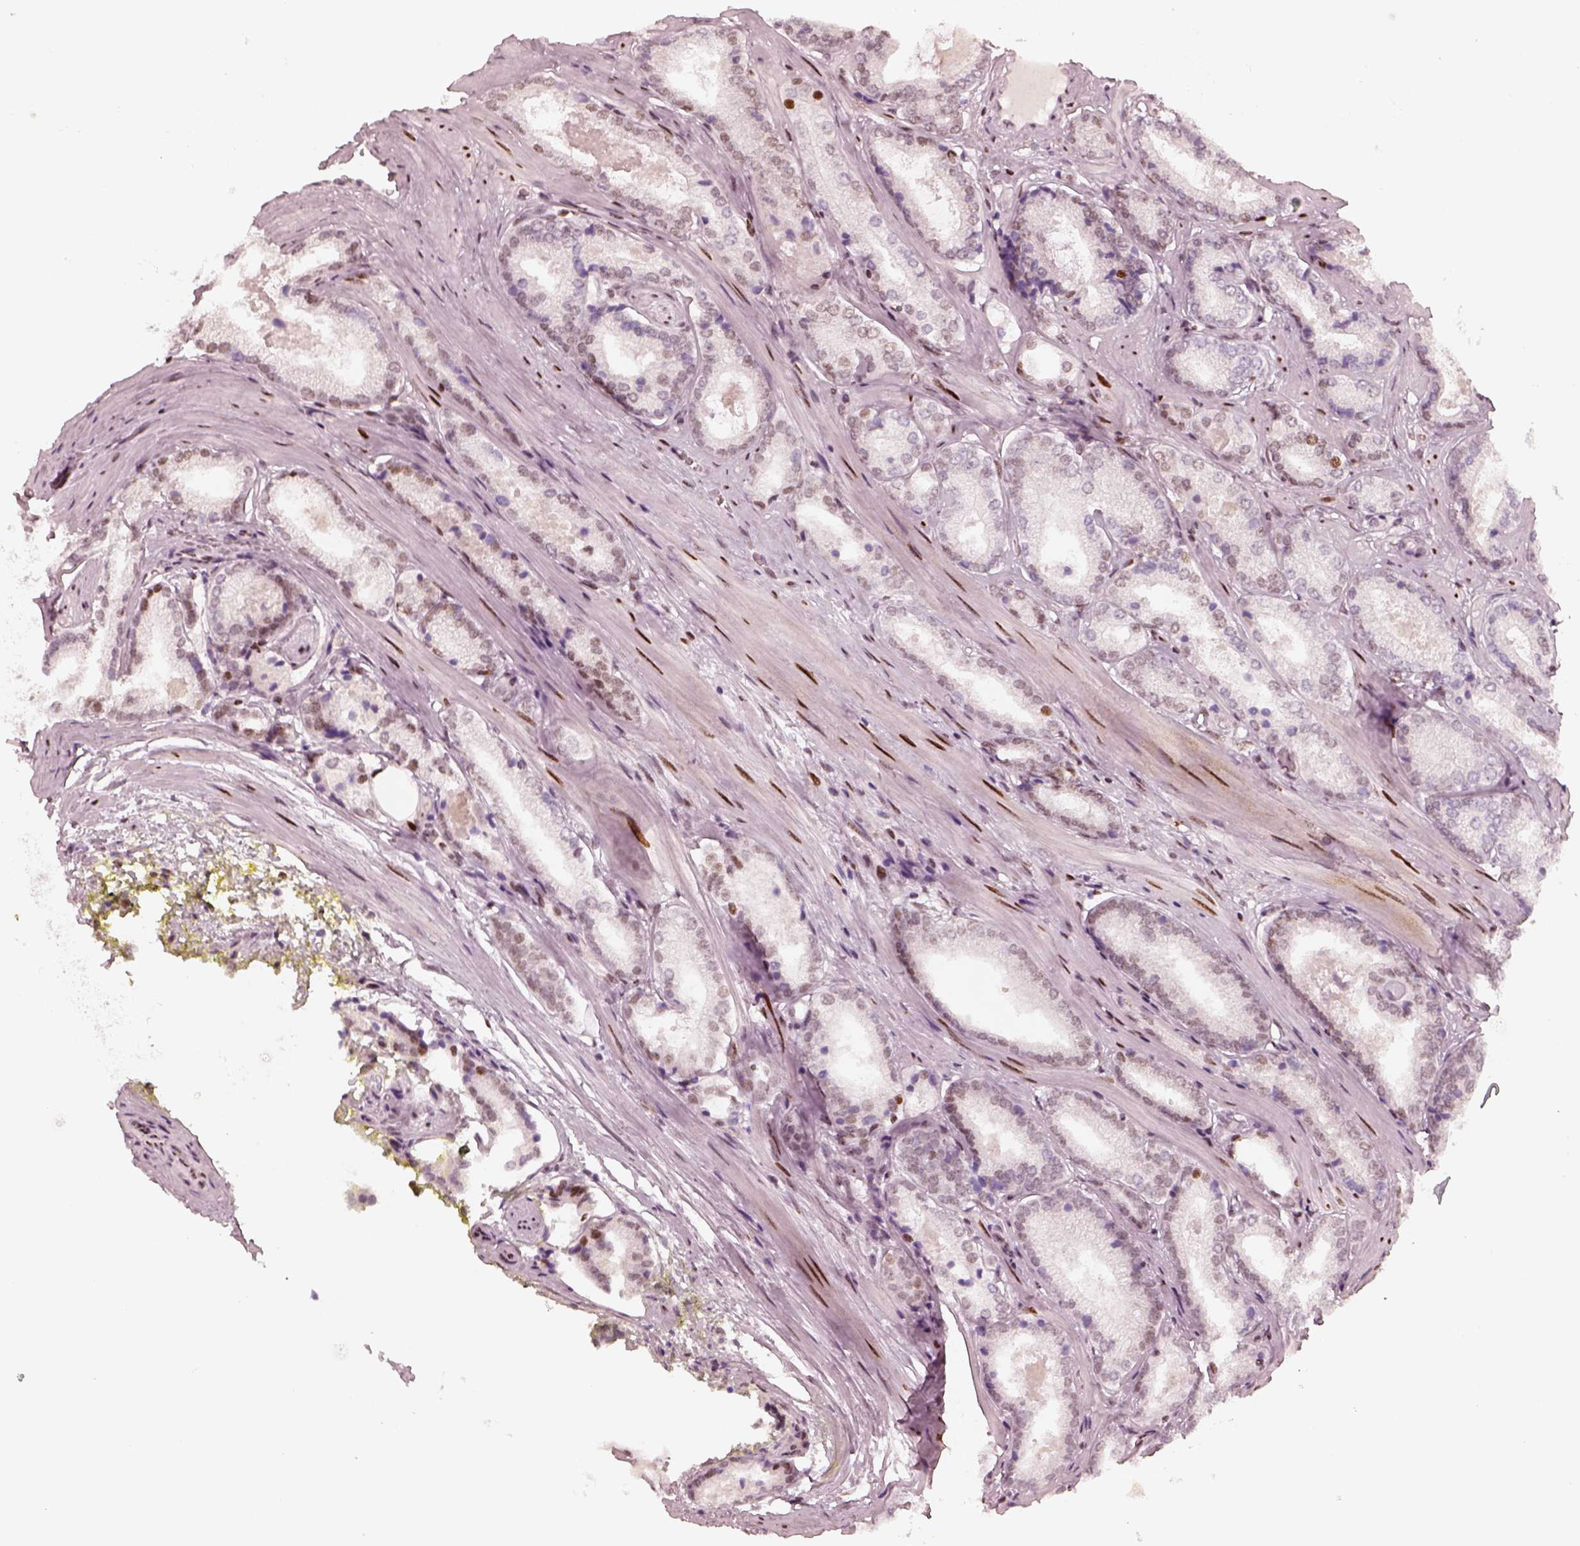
{"staining": {"intensity": "negative", "quantity": "none", "location": "none"}, "tissue": "prostate cancer", "cell_type": "Tumor cells", "image_type": "cancer", "snomed": [{"axis": "morphology", "description": "Adenocarcinoma, Low grade"}, {"axis": "topography", "description": "Prostate"}], "caption": "Tumor cells show no significant protein staining in prostate cancer.", "gene": "HNRNPC", "patient": {"sex": "male", "age": 56}}